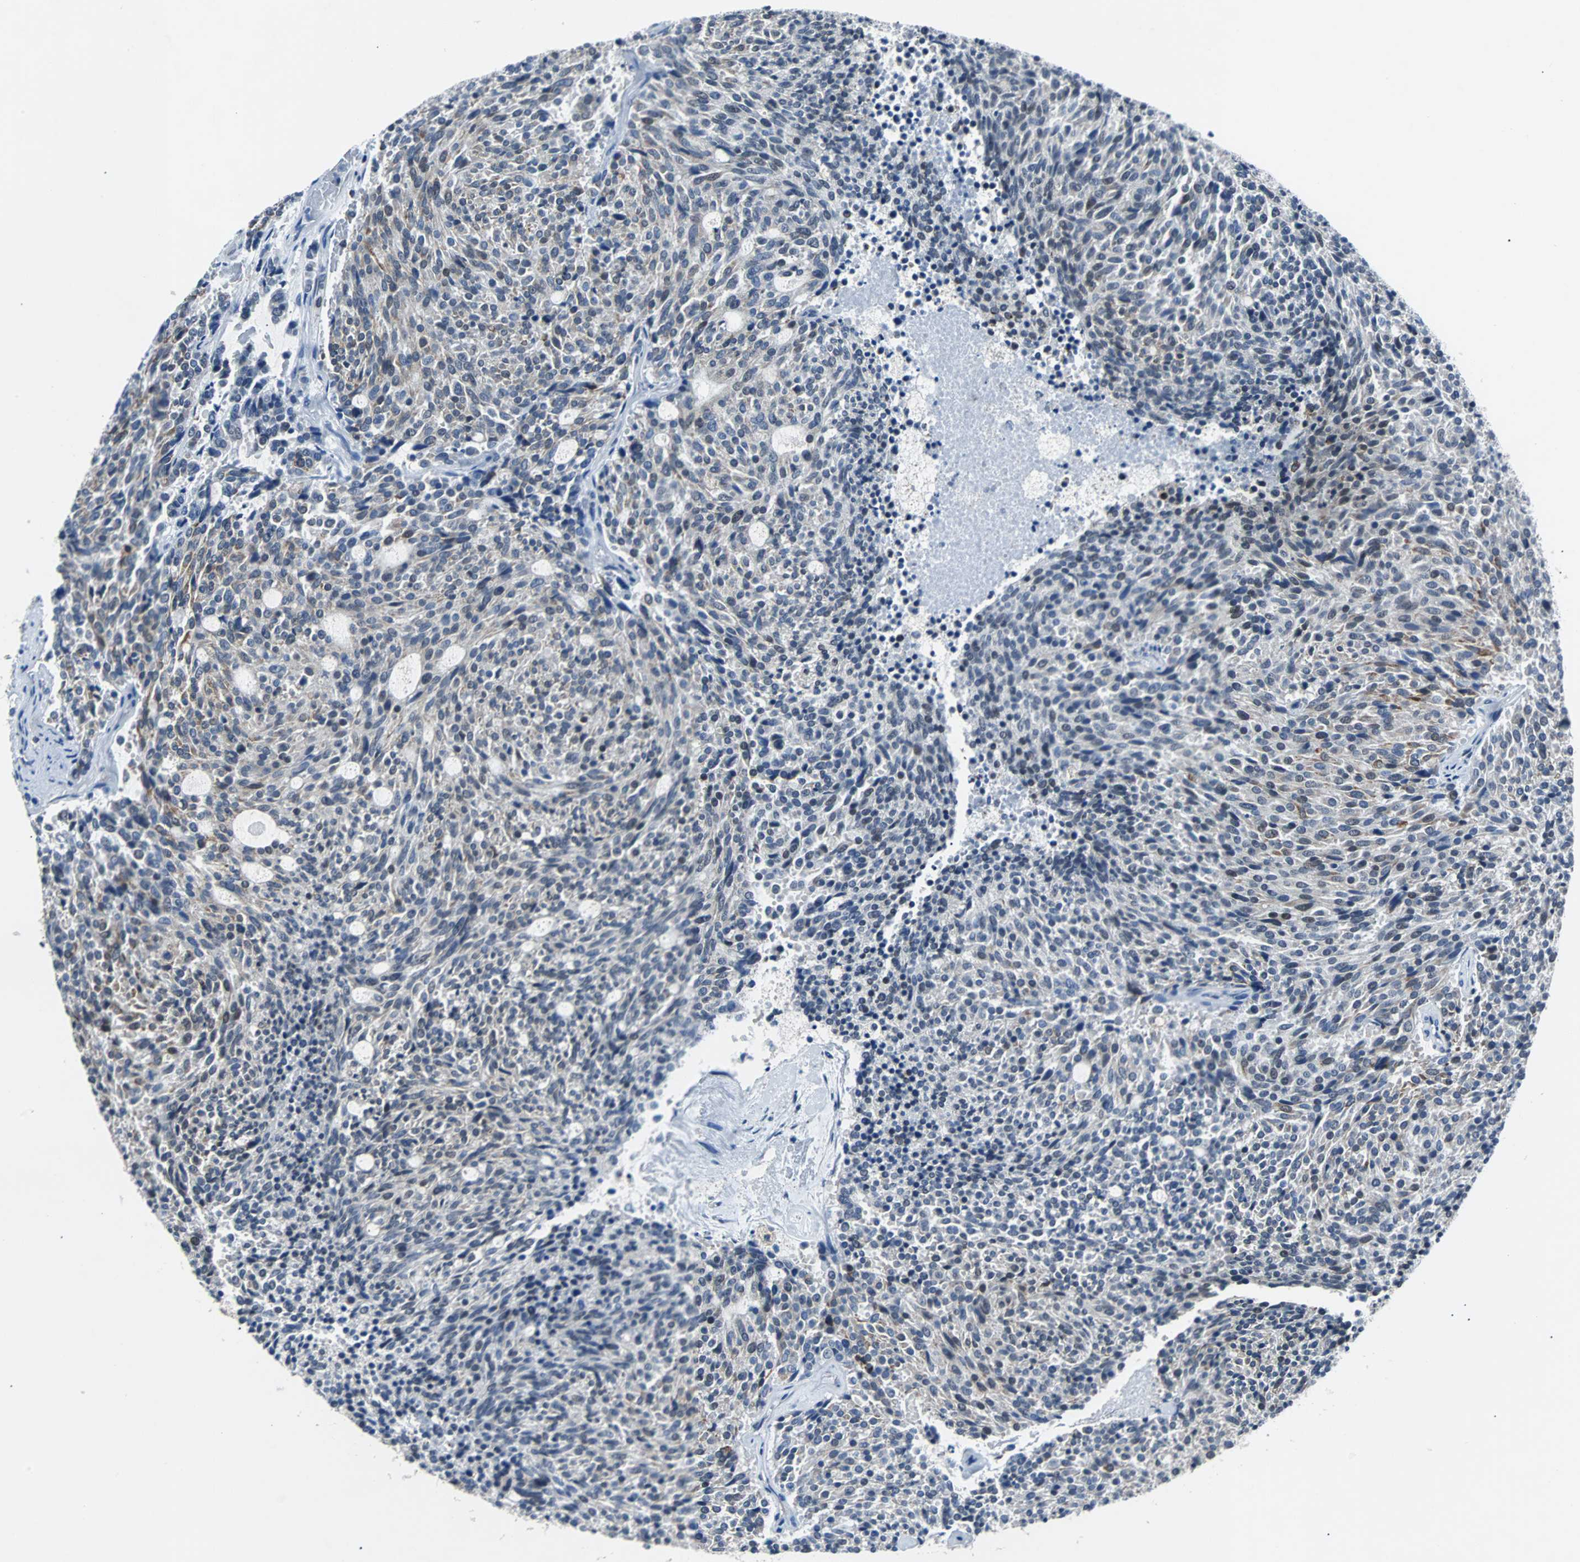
{"staining": {"intensity": "weak", "quantity": "<25%", "location": "cytoplasmic/membranous"}, "tissue": "carcinoid", "cell_type": "Tumor cells", "image_type": "cancer", "snomed": [{"axis": "morphology", "description": "Carcinoid, malignant, NOS"}, {"axis": "topography", "description": "Pancreas"}], "caption": "This is an immunohistochemistry histopathology image of human carcinoid (malignant). There is no positivity in tumor cells.", "gene": "USP28", "patient": {"sex": "female", "age": 54}}